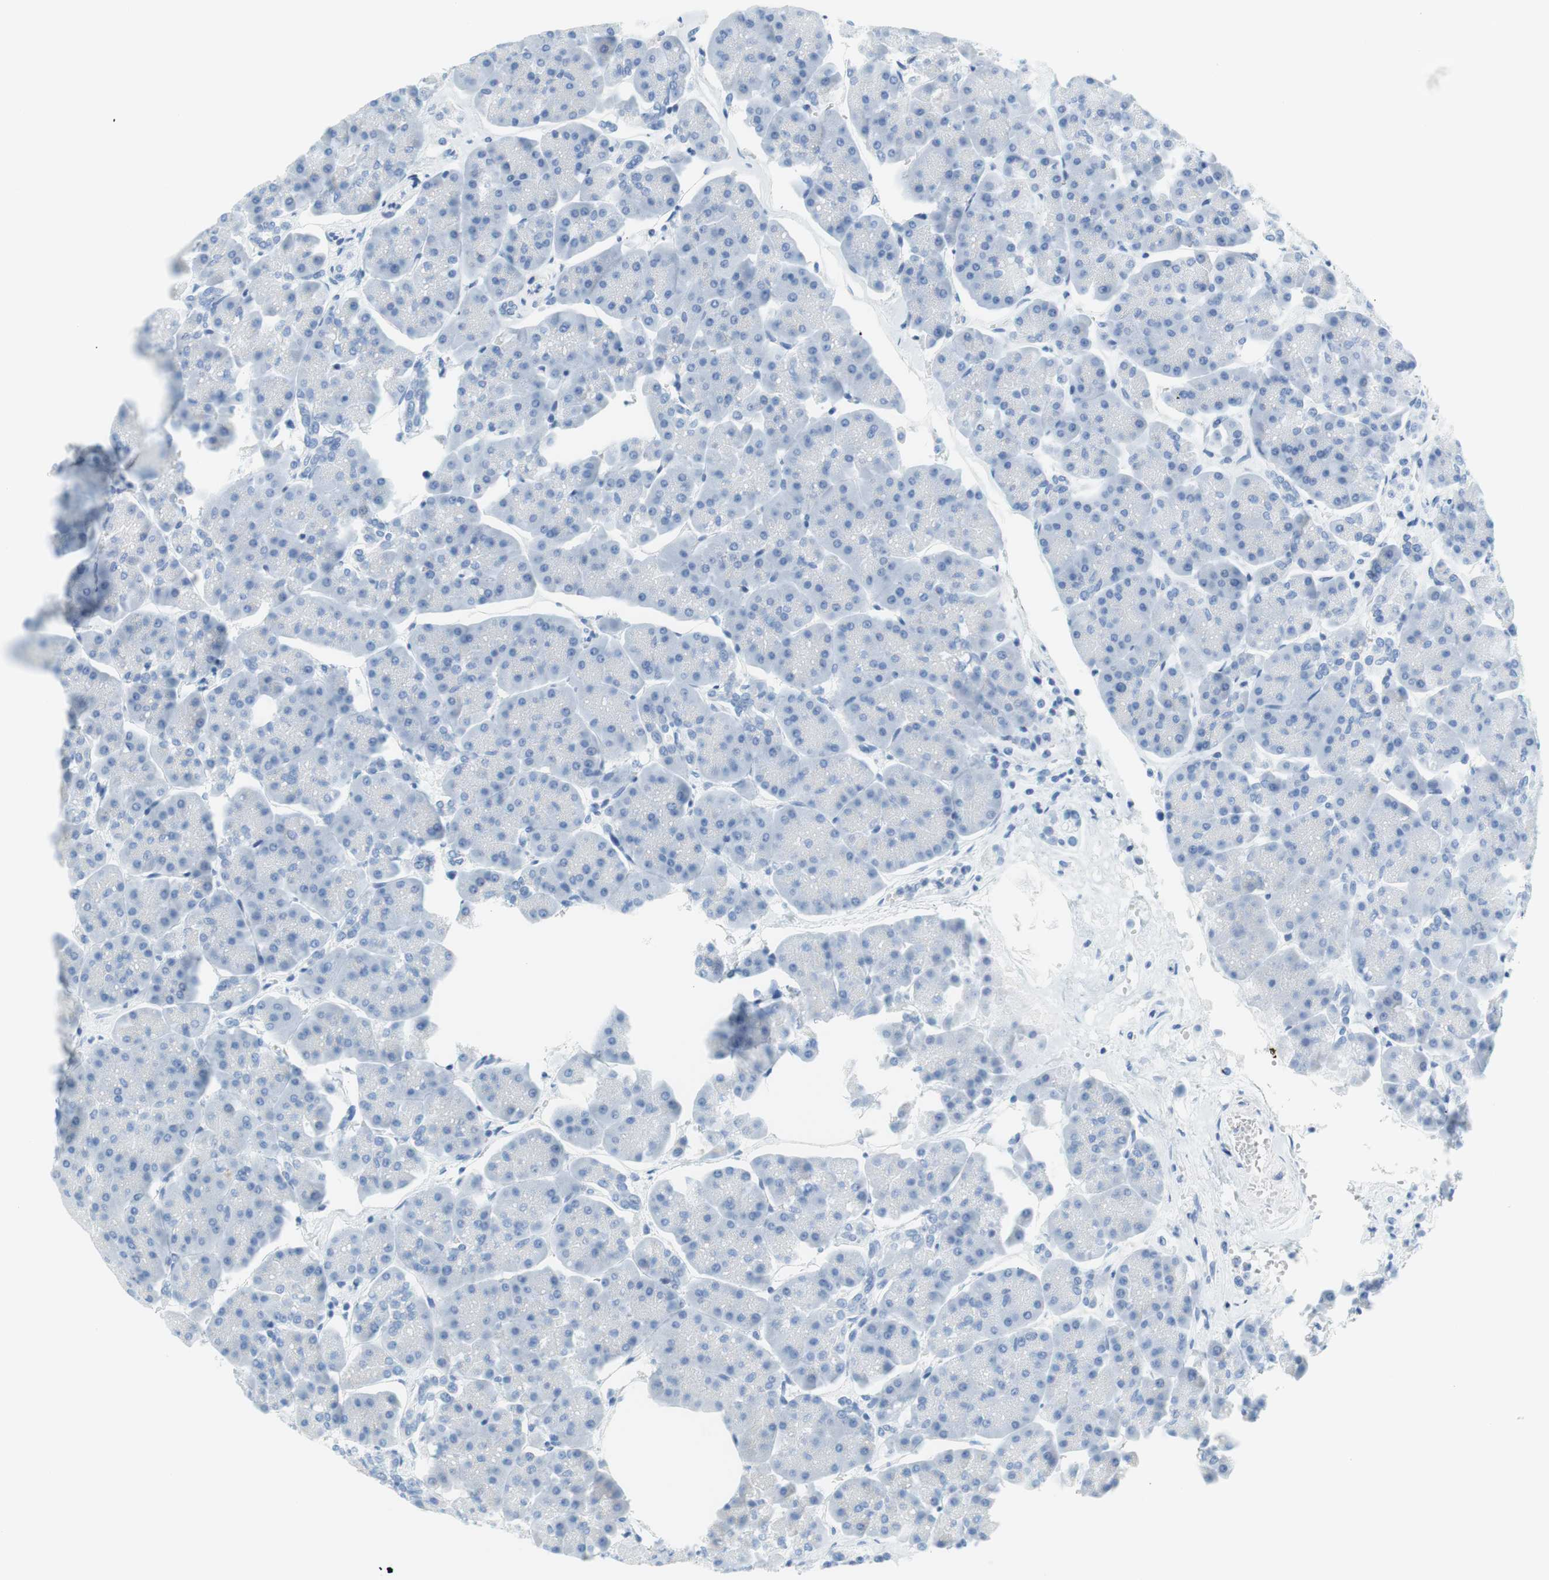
{"staining": {"intensity": "negative", "quantity": "none", "location": "none"}, "tissue": "pancreas", "cell_type": "Exocrine glandular cells", "image_type": "normal", "snomed": [{"axis": "morphology", "description": "Normal tissue, NOS"}, {"axis": "topography", "description": "Pancreas"}], "caption": "Exocrine glandular cells are negative for protein expression in unremarkable human pancreas.", "gene": "MYH1", "patient": {"sex": "female", "age": 70}}